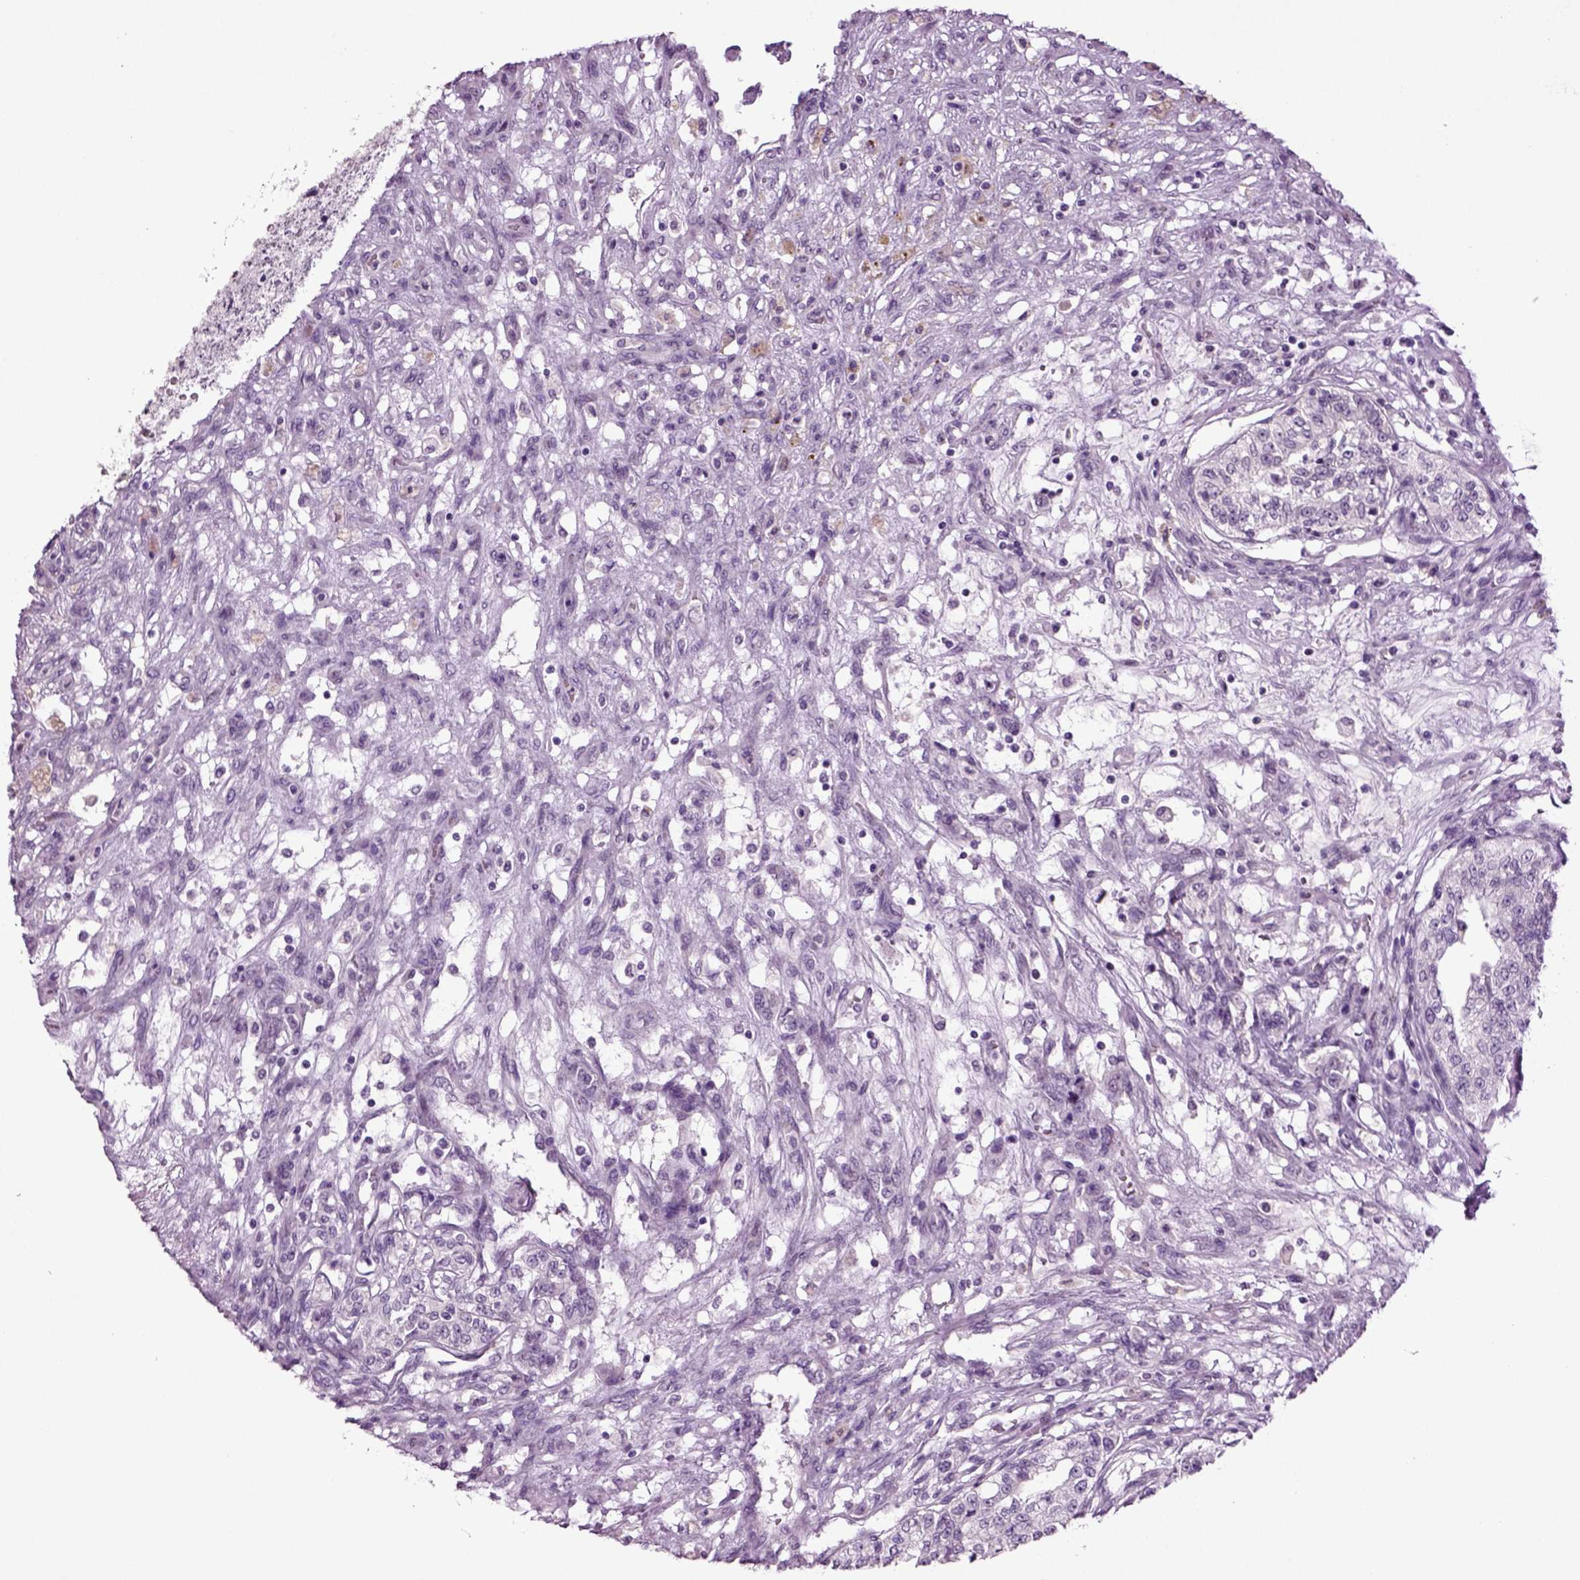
{"staining": {"intensity": "negative", "quantity": "none", "location": "none"}, "tissue": "renal cancer", "cell_type": "Tumor cells", "image_type": "cancer", "snomed": [{"axis": "morphology", "description": "Adenocarcinoma, NOS"}, {"axis": "topography", "description": "Kidney"}], "caption": "A high-resolution histopathology image shows immunohistochemistry staining of renal cancer, which demonstrates no significant staining in tumor cells.", "gene": "SLC17A6", "patient": {"sex": "female", "age": 63}}